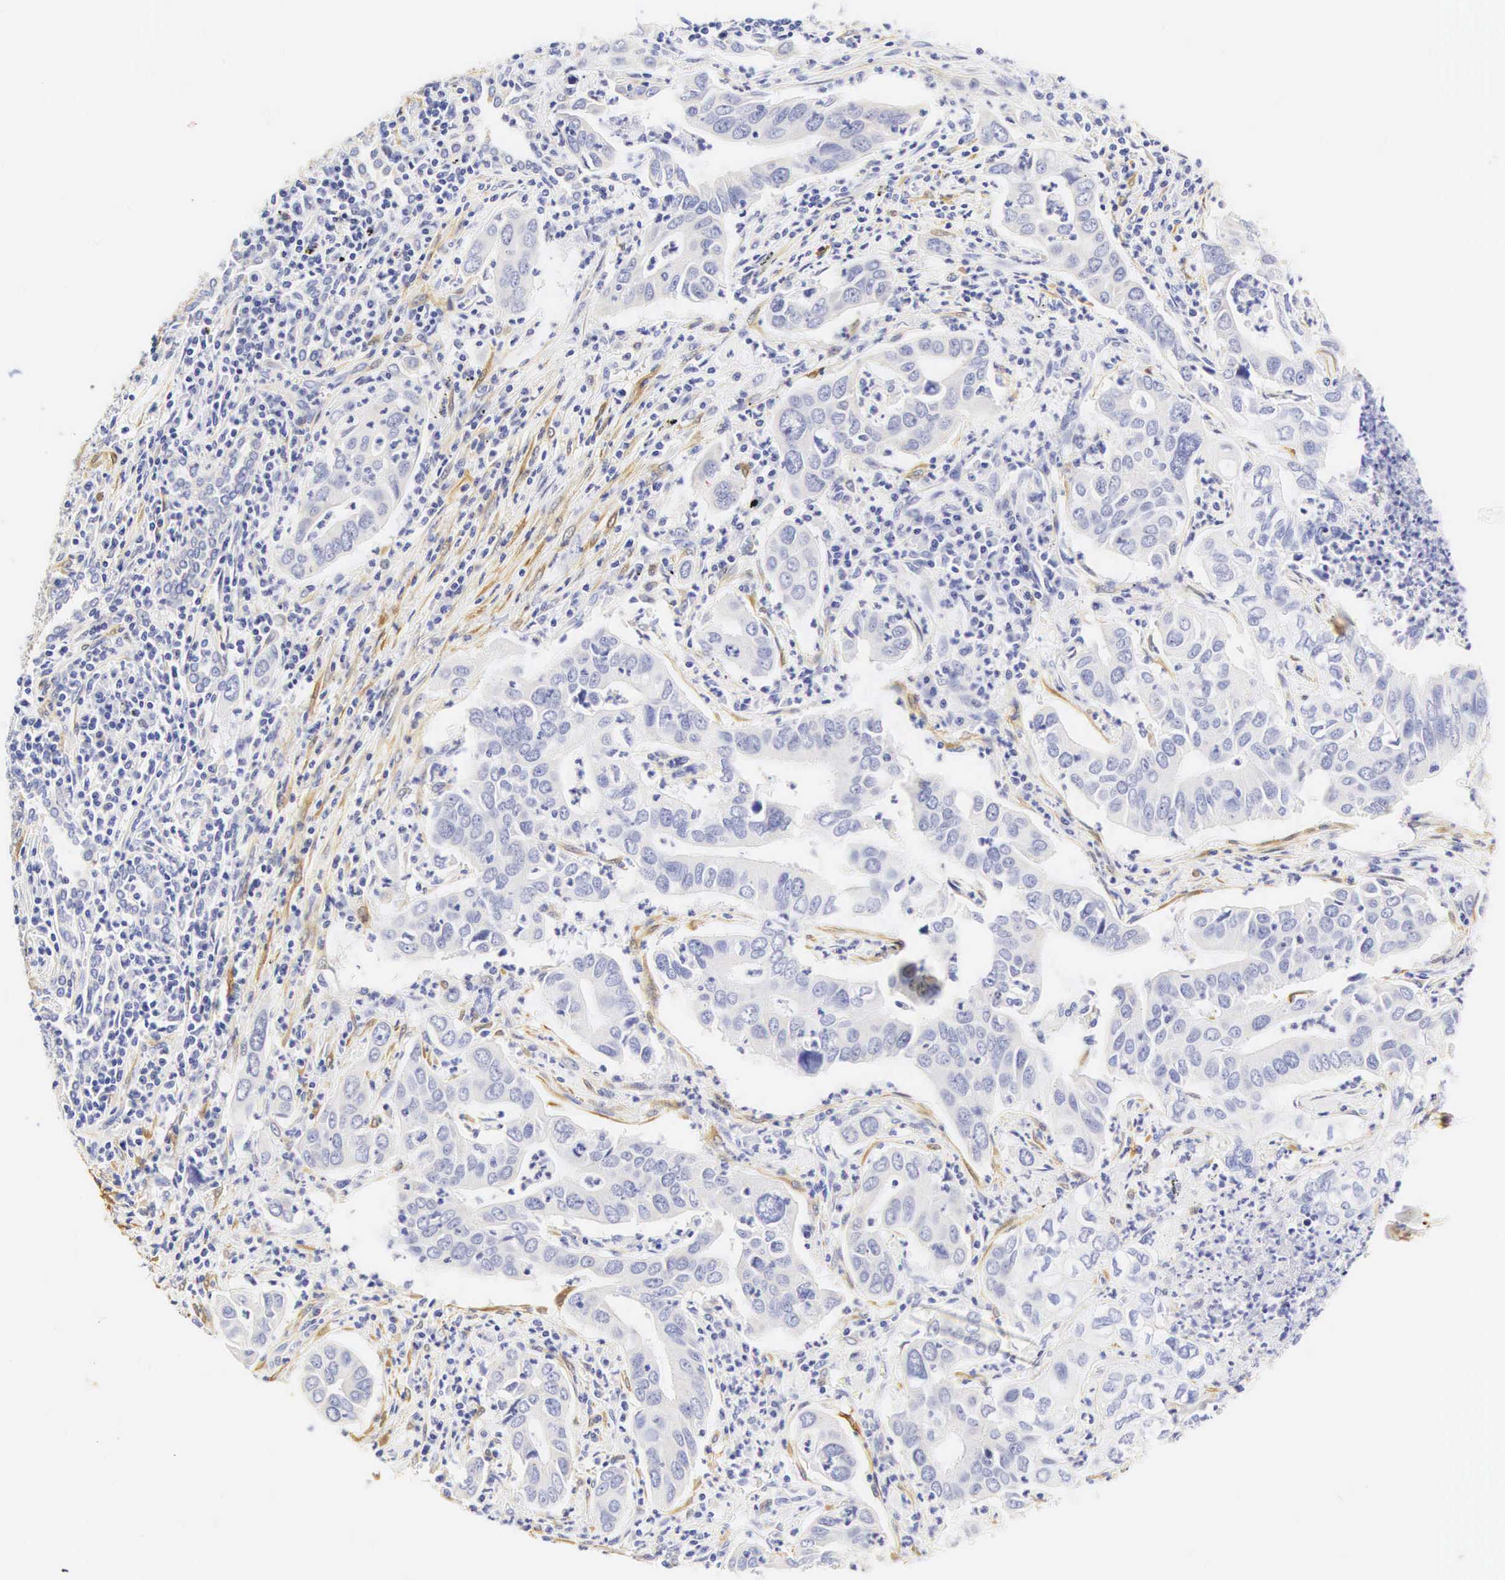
{"staining": {"intensity": "negative", "quantity": "none", "location": "none"}, "tissue": "lung cancer", "cell_type": "Tumor cells", "image_type": "cancer", "snomed": [{"axis": "morphology", "description": "Adenocarcinoma, NOS"}, {"axis": "topography", "description": "Lung"}], "caption": "Human lung adenocarcinoma stained for a protein using immunohistochemistry (IHC) shows no expression in tumor cells.", "gene": "CNN1", "patient": {"sex": "male", "age": 48}}